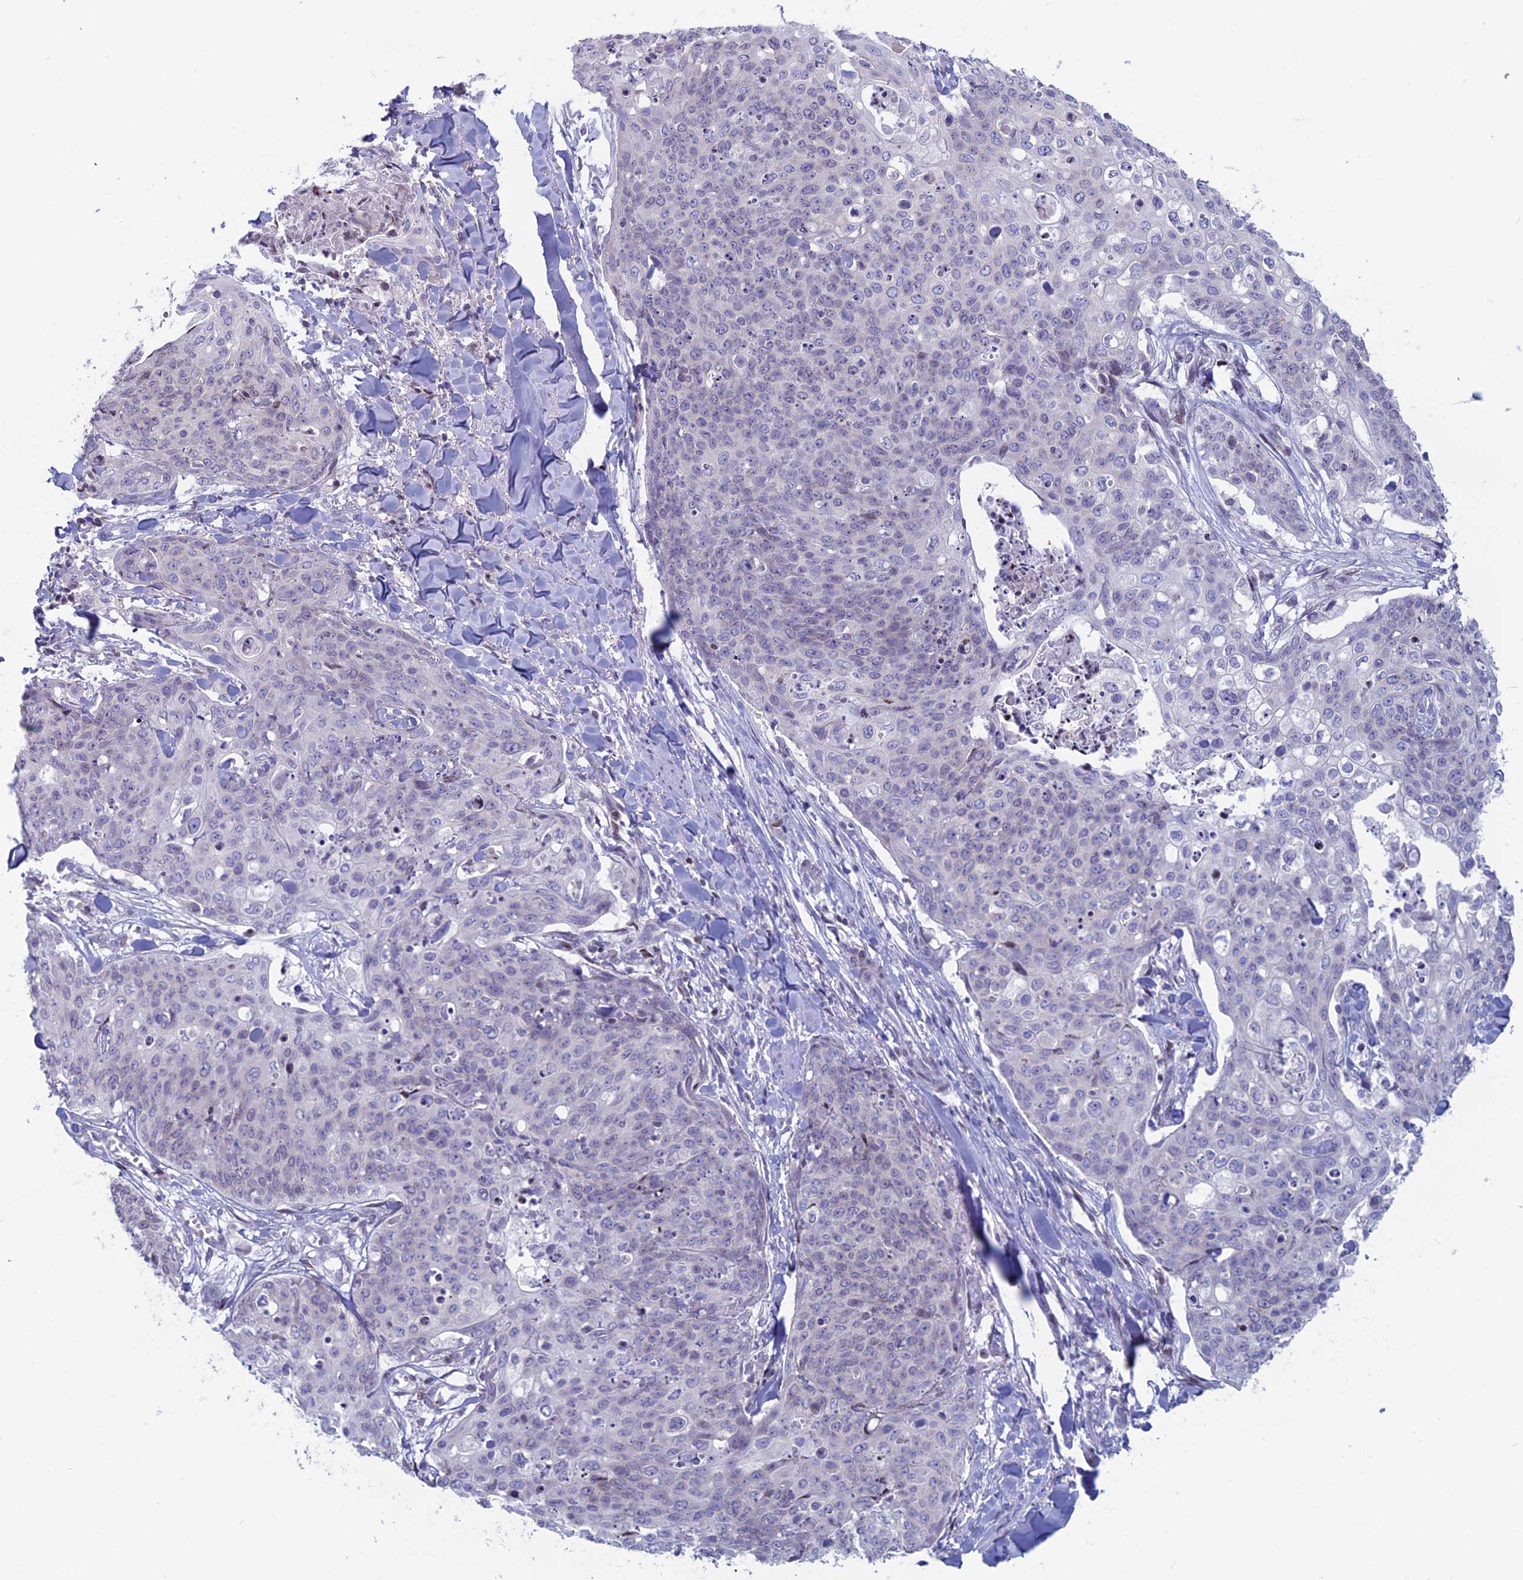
{"staining": {"intensity": "negative", "quantity": "none", "location": "none"}, "tissue": "skin cancer", "cell_type": "Tumor cells", "image_type": "cancer", "snomed": [{"axis": "morphology", "description": "Squamous cell carcinoma, NOS"}, {"axis": "topography", "description": "Skin"}, {"axis": "topography", "description": "Vulva"}], "caption": "Immunohistochemical staining of human skin squamous cell carcinoma exhibits no significant expression in tumor cells.", "gene": "CERS6", "patient": {"sex": "female", "age": 85}}